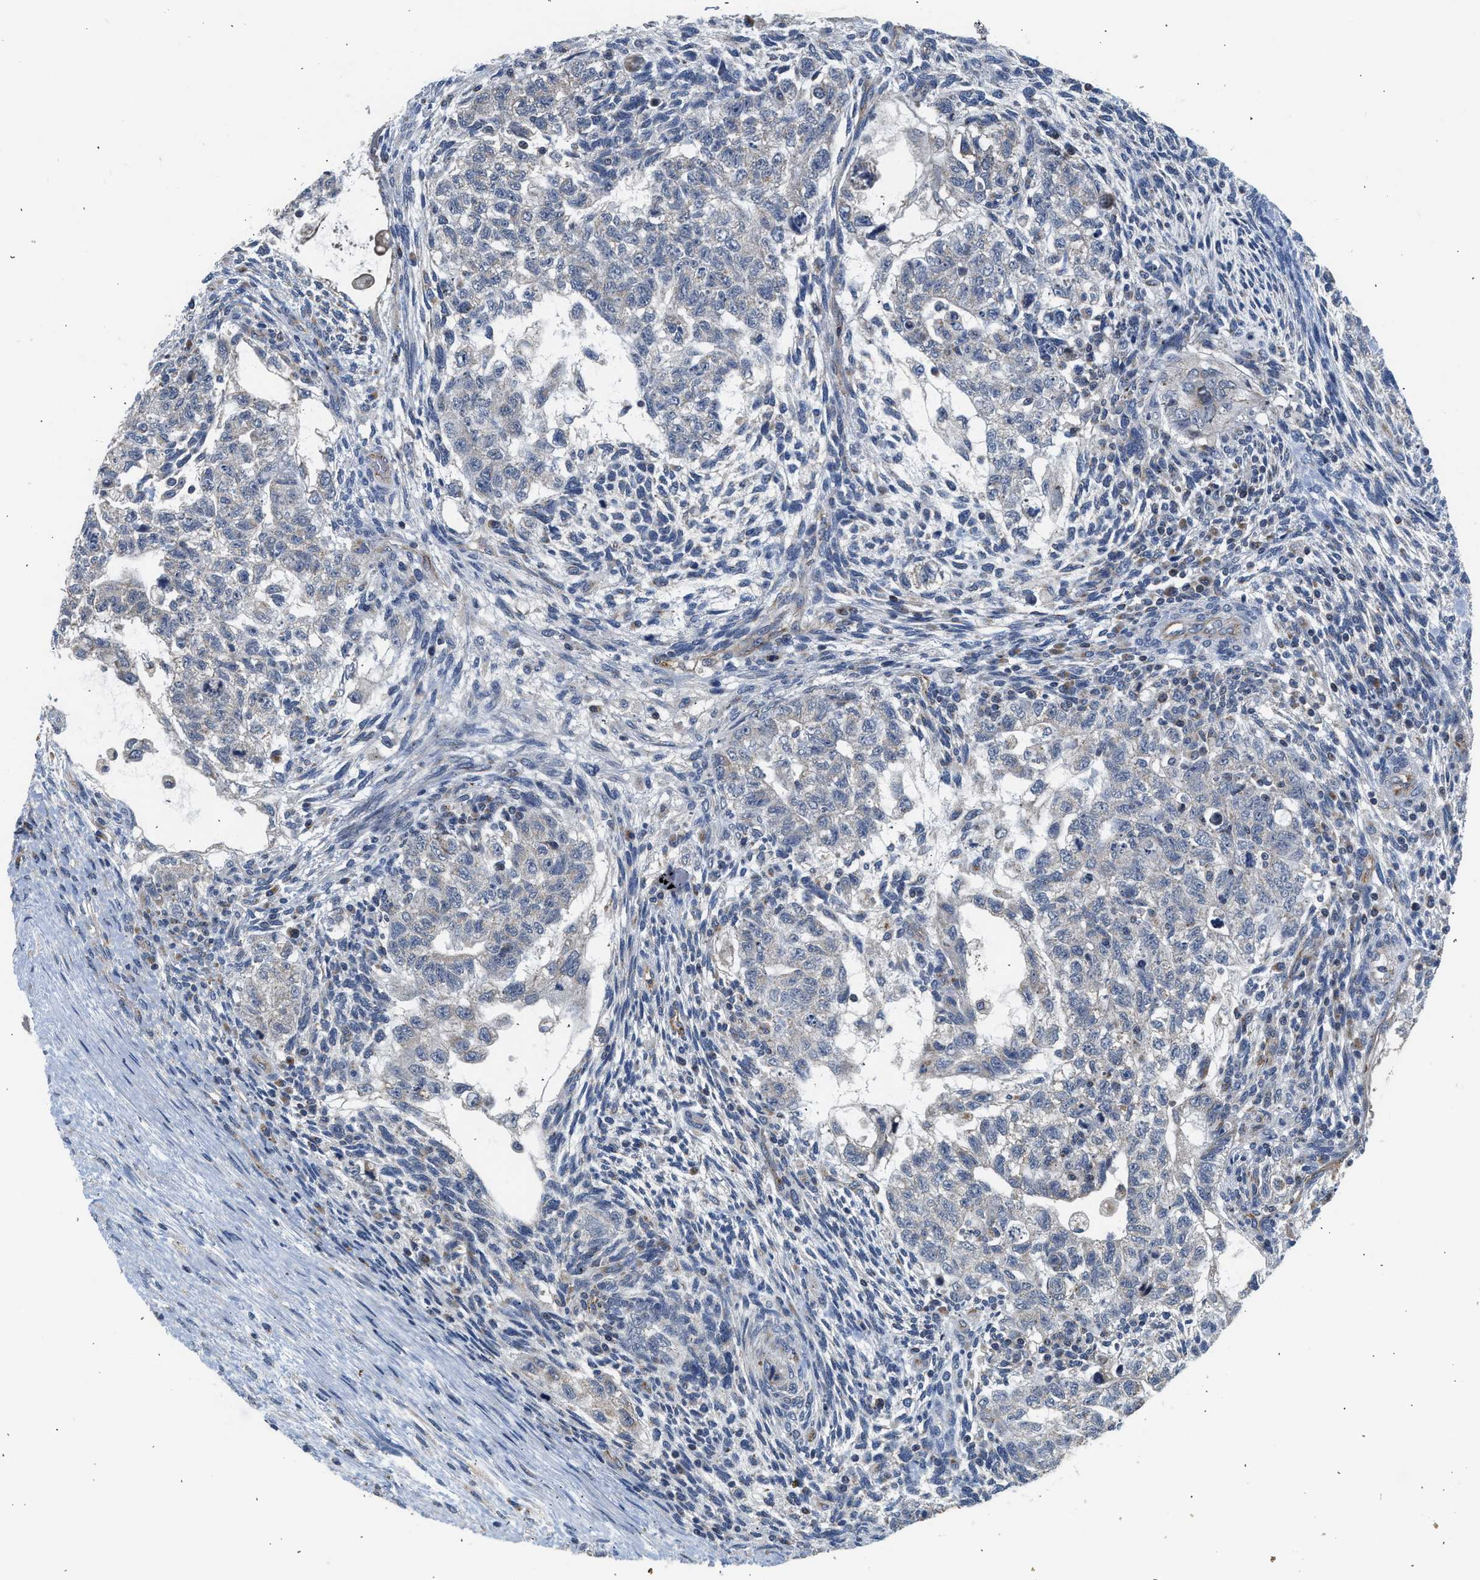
{"staining": {"intensity": "negative", "quantity": "none", "location": "none"}, "tissue": "testis cancer", "cell_type": "Tumor cells", "image_type": "cancer", "snomed": [{"axis": "morphology", "description": "Normal tissue, NOS"}, {"axis": "morphology", "description": "Carcinoma, Embryonal, NOS"}, {"axis": "topography", "description": "Testis"}], "caption": "An IHC micrograph of testis embryonal carcinoma is shown. There is no staining in tumor cells of testis embryonal carcinoma.", "gene": "PIM1", "patient": {"sex": "male", "age": 36}}